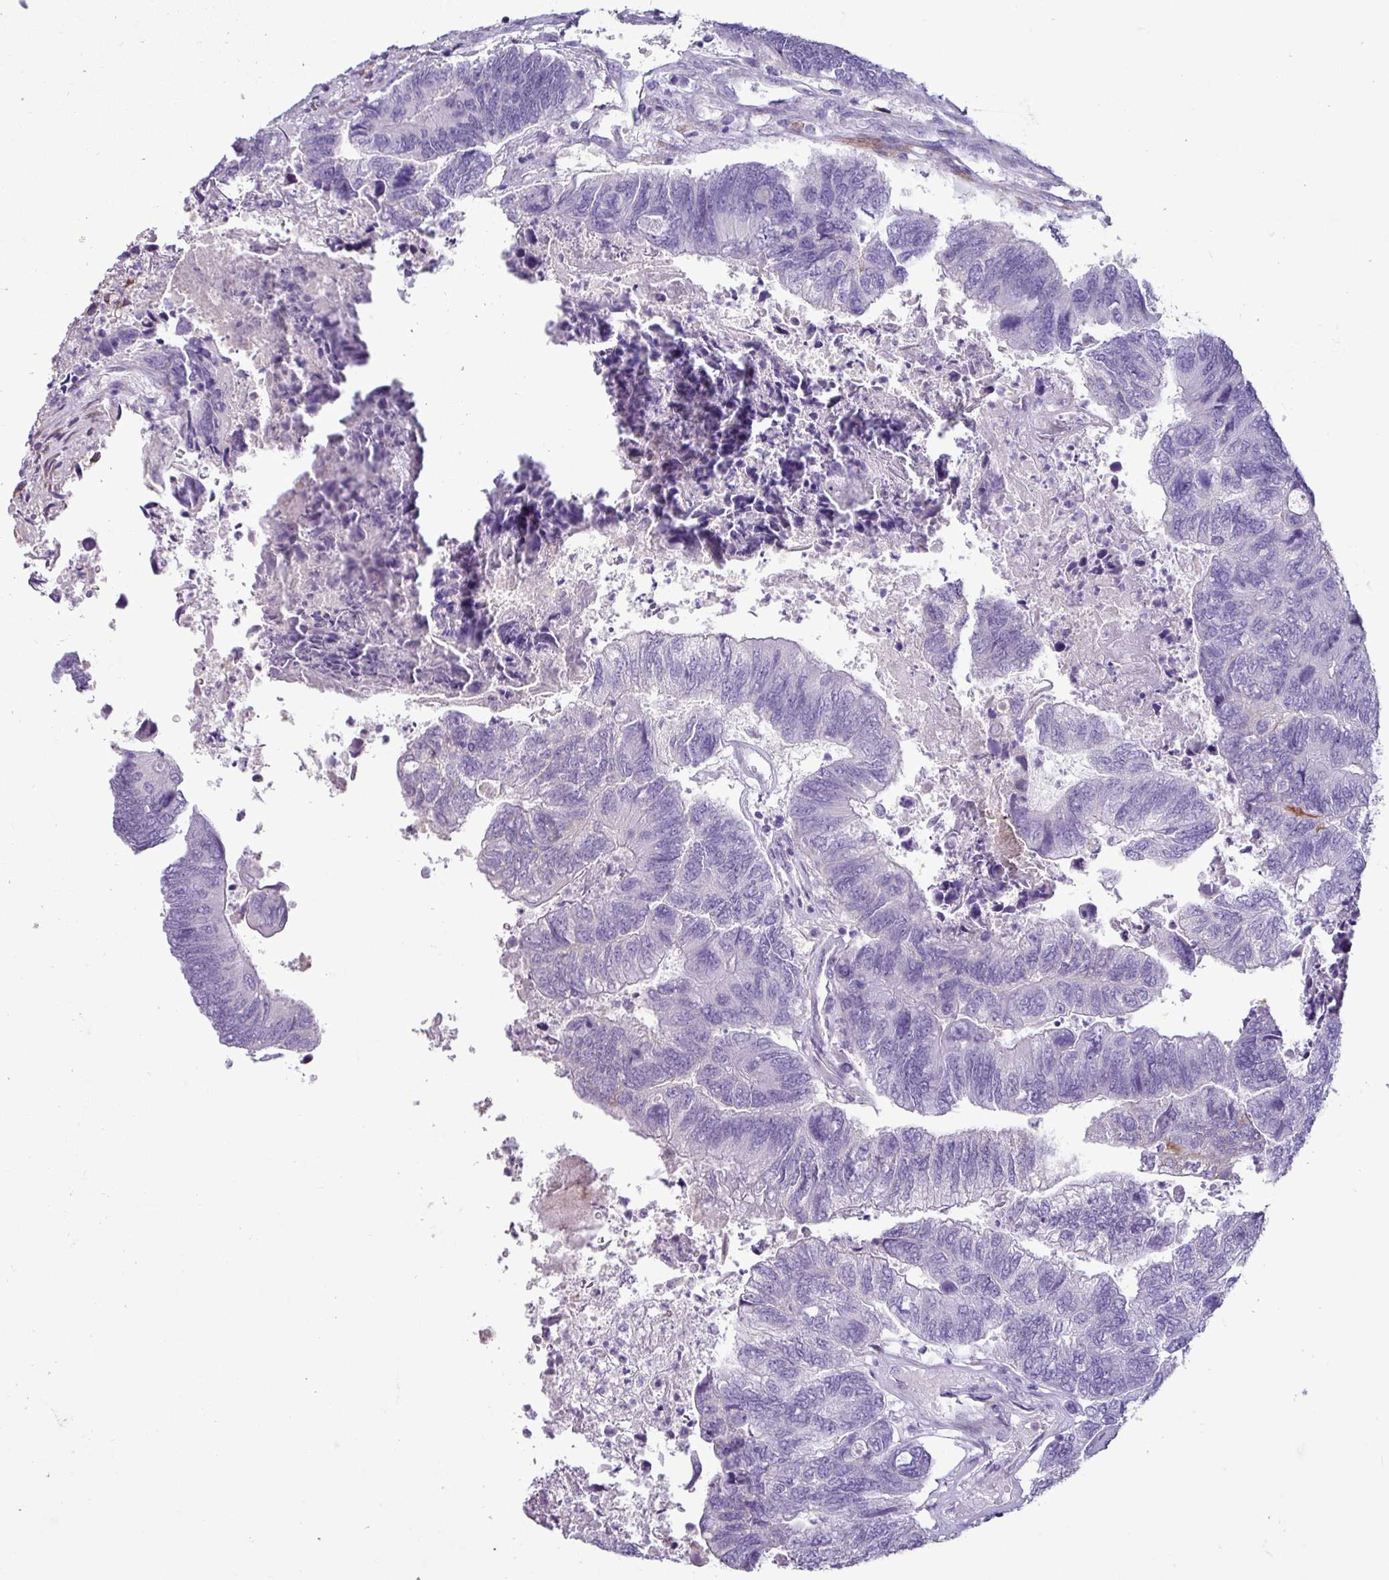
{"staining": {"intensity": "negative", "quantity": "none", "location": "none"}, "tissue": "colorectal cancer", "cell_type": "Tumor cells", "image_type": "cancer", "snomed": [{"axis": "morphology", "description": "Adenocarcinoma, NOS"}, {"axis": "topography", "description": "Colon"}], "caption": "The immunohistochemistry histopathology image has no significant positivity in tumor cells of colorectal adenocarcinoma tissue.", "gene": "PPP1R35", "patient": {"sex": "female", "age": 67}}